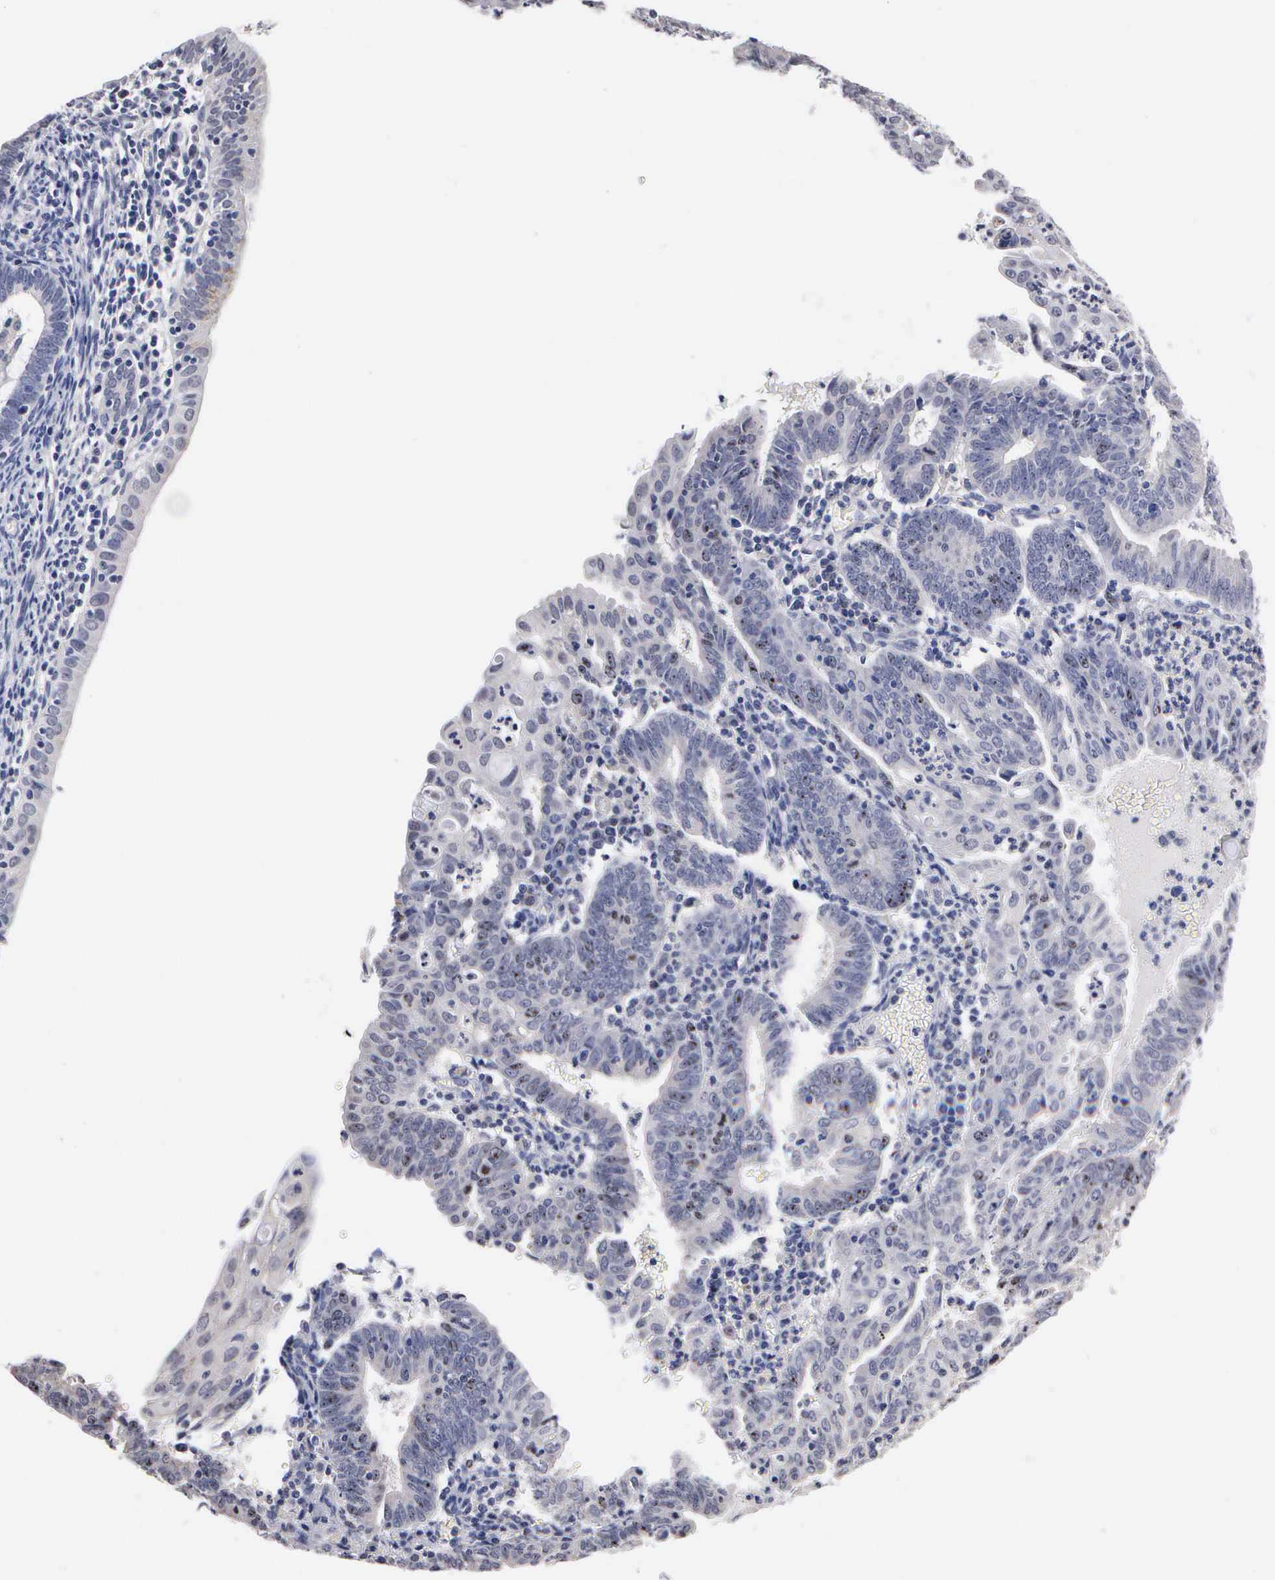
{"staining": {"intensity": "negative", "quantity": "none", "location": "none"}, "tissue": "endometrial cancer", "cell_type": "Tumor cells", "image_type": "cancer", "snomed": [{"axis": "morphology", "description": "Adenocarcinoma, NOS"}, {"axis": "topography", "description": "Endometrium"}], "caption": "There is no significant positivity in tumor cells of endometrial adenocarcinoma.", "gene": "KDM6A", "patient": {"sex": "female", "age": 60}}